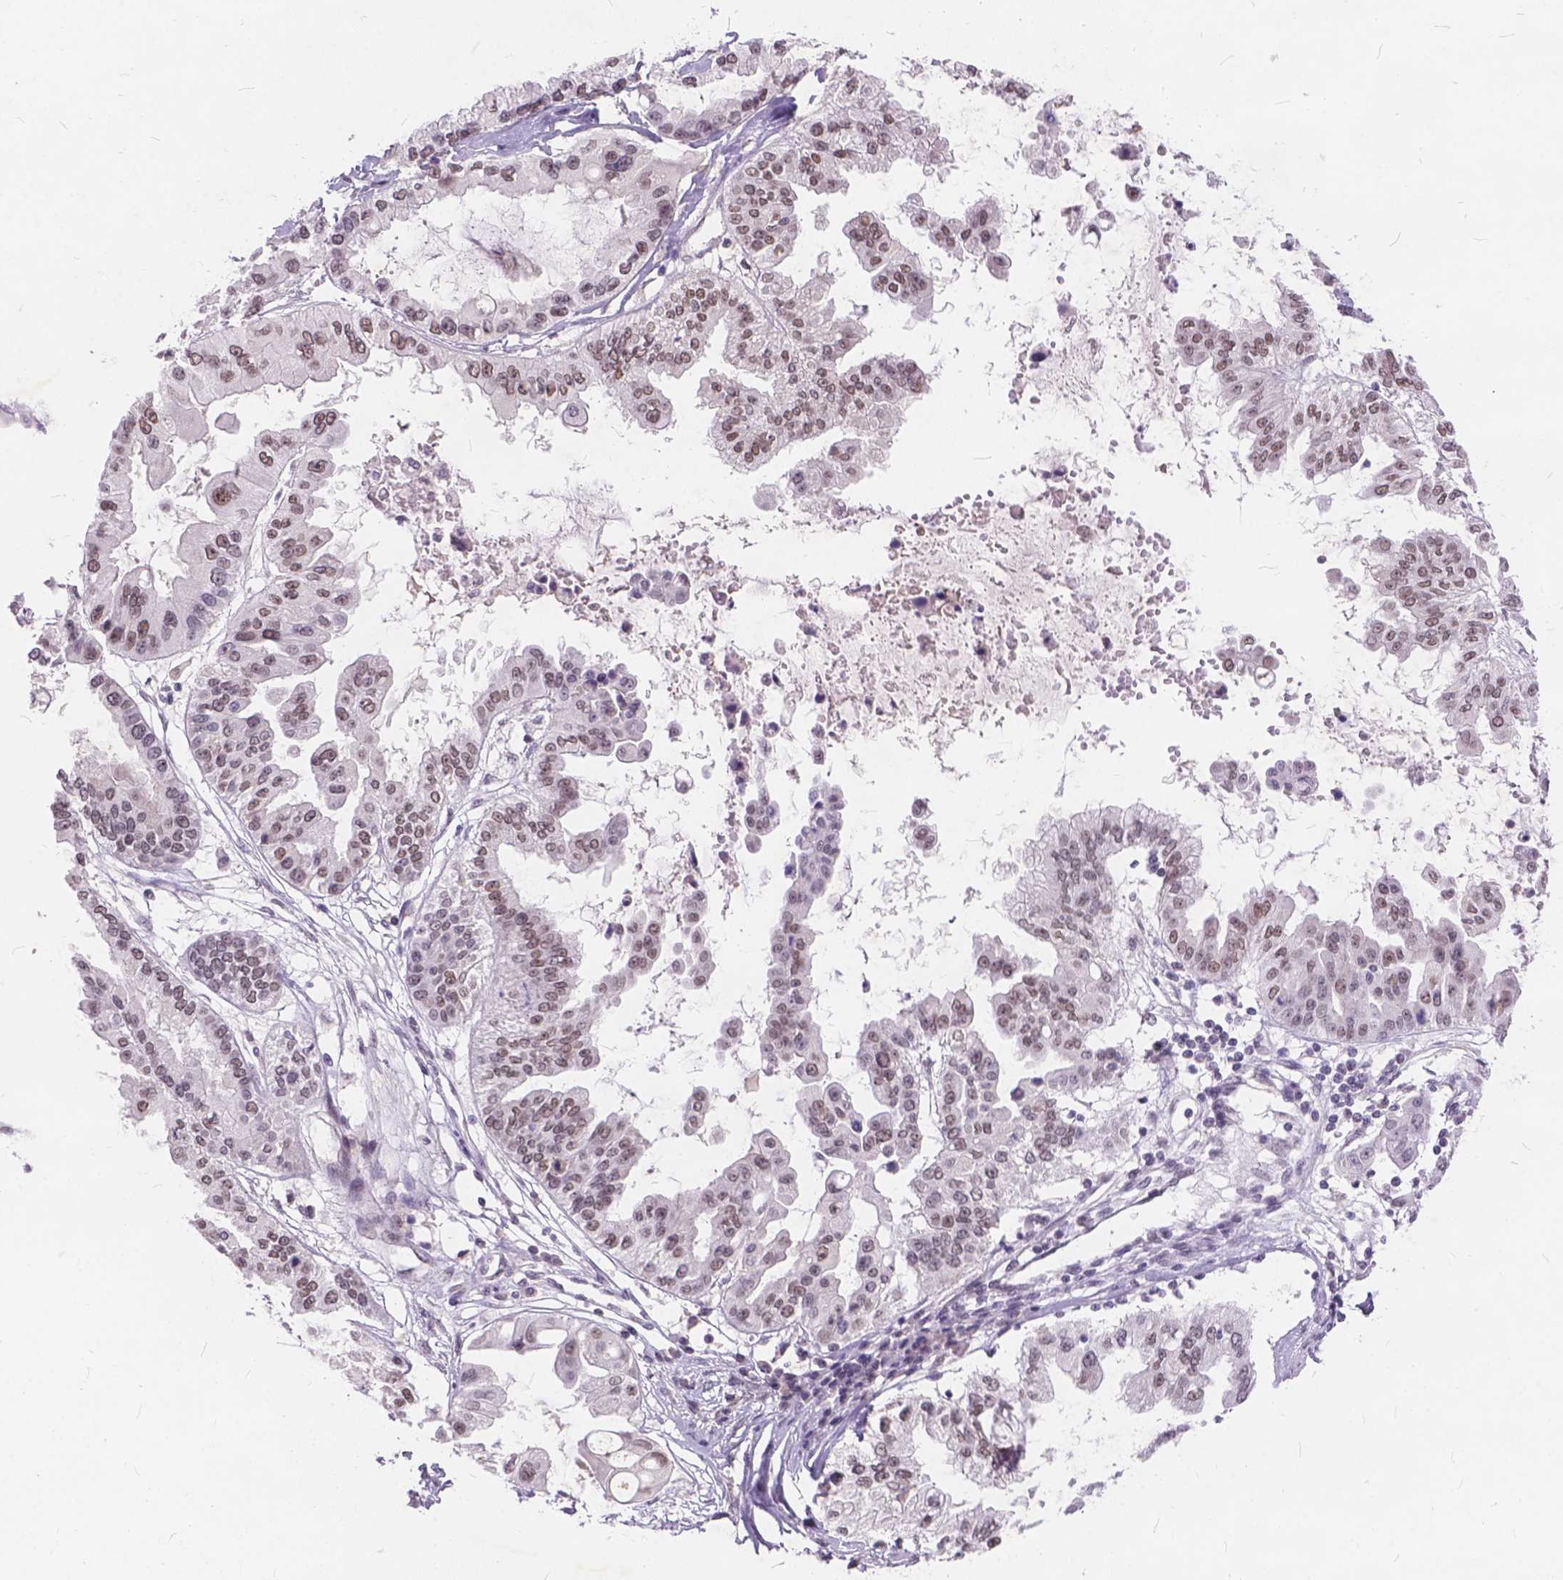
{"staining": {"intensity": "moderate", "quantity": ">75%", "location": "nuclear"}, "tissue": "ovarian cancer", "cell_type": "Tumor cells", "image_type": "cancer", "snomed": [{"axis": "morphology", "description": "Cystadenocarcinoma, serous, NOS"}, {"axis": "topography", "description": "Ovary"}], "caption": "Ovarian cancer stained with DAB immunohistochemistry (IHC) demonstrates medium levels of moderate nuclear positivity in approximately >75% of tumor cells. The protein is shown in brown color, while the nuclei are stained blue.", "gene": "FAM53A", "patient": {"sex": "female", "age": 56}}